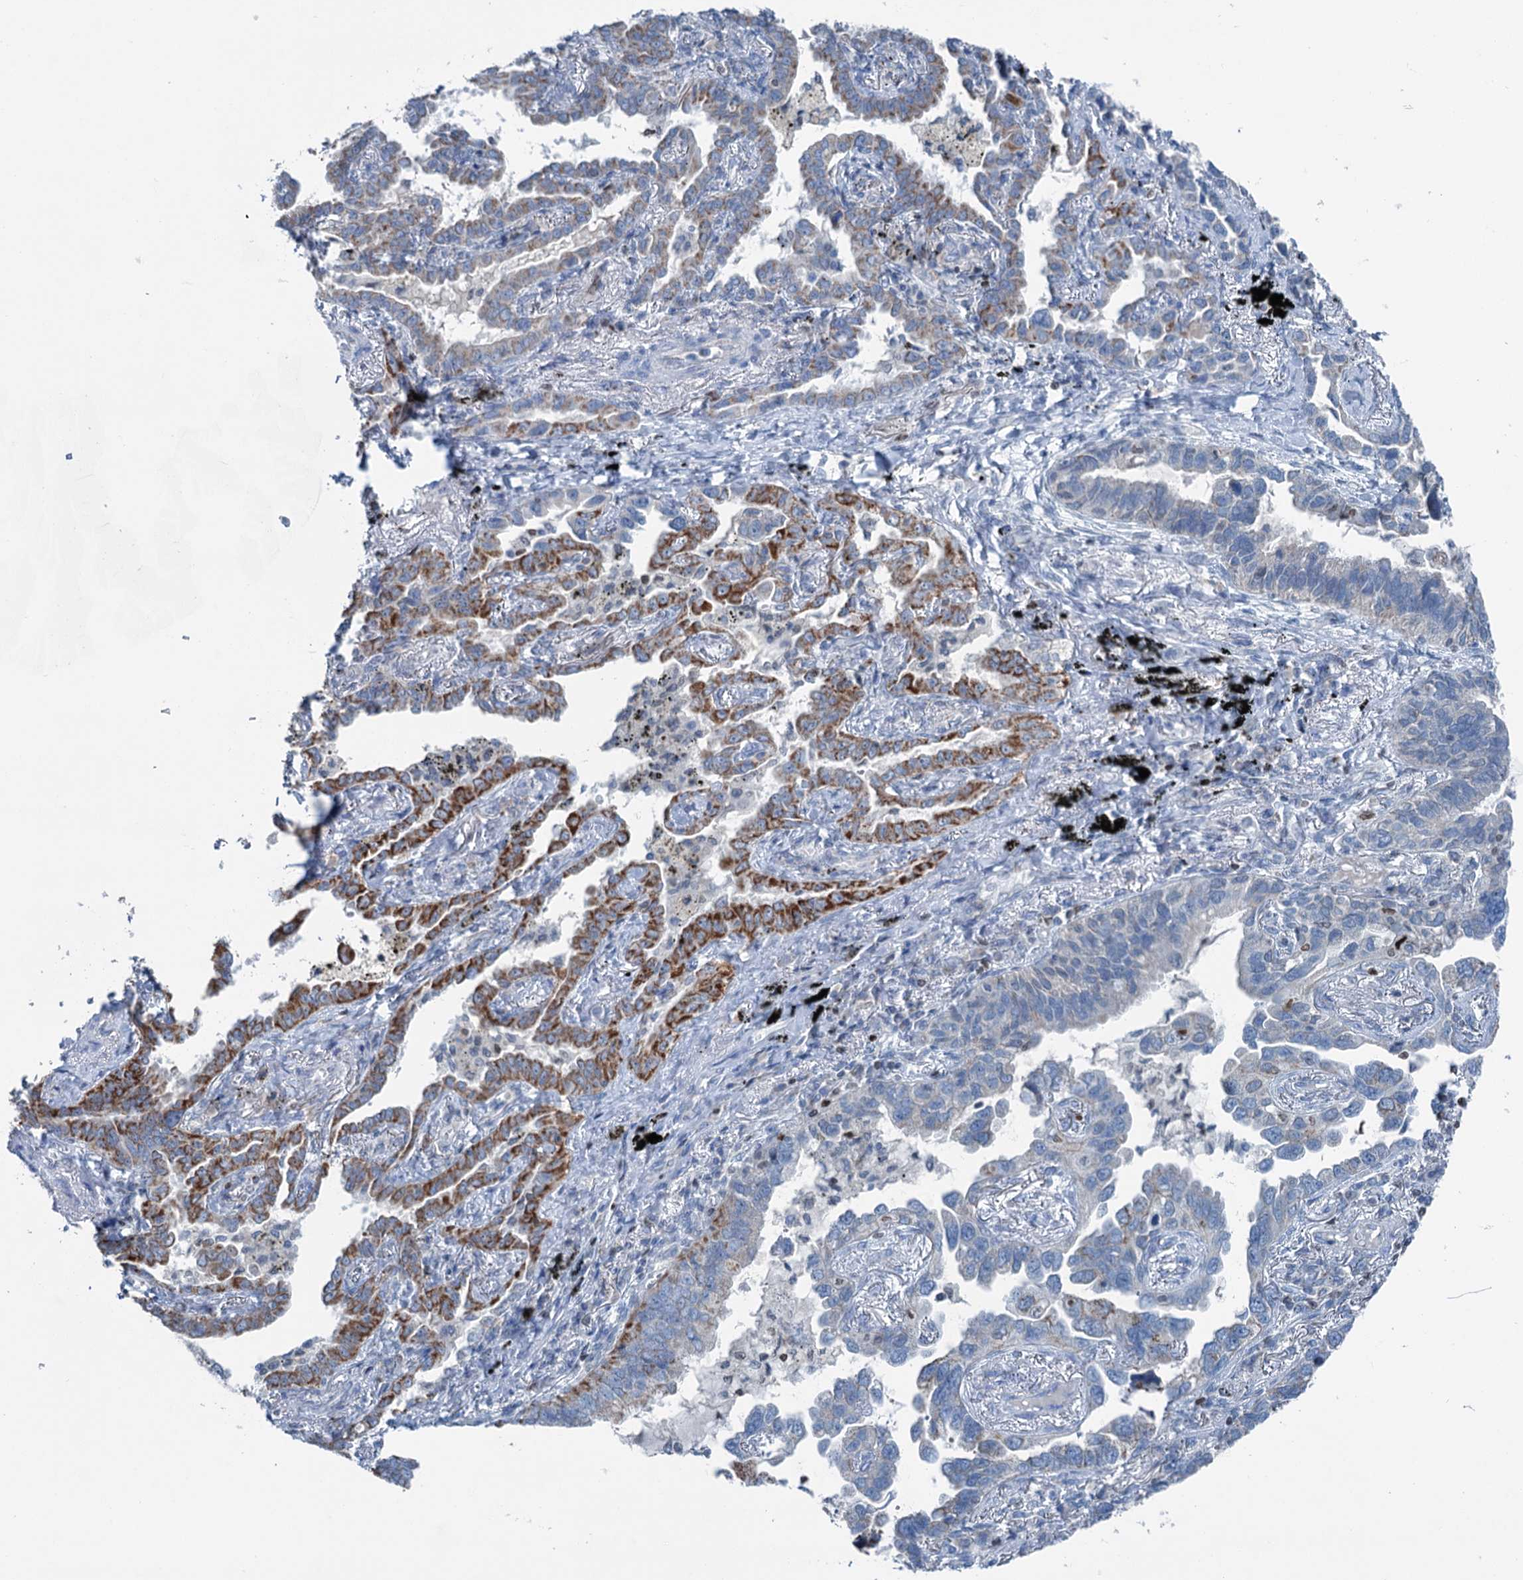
{"staining": {"intensity": "moderate", "quantity": "25%-75%", "location": "cytoplasmic/membranous"}, "tissue": "lung cancer", "cell_type": "Tumor cells", "image_type": "cancer", "snomed": [{"axis": "morphology", "description": "Adenocarcinoma, NOS"}, {"axis": "topography", "description": "Lung"}], "caption": "Adenocarcinoma (lung) stained with a brown dye reveals moderate cytoplasmic/membranous positive positivity in about 25%-75% of tumor cells.", "gene": "ELP4", "patient": {"sex": "male", "age": 67}}